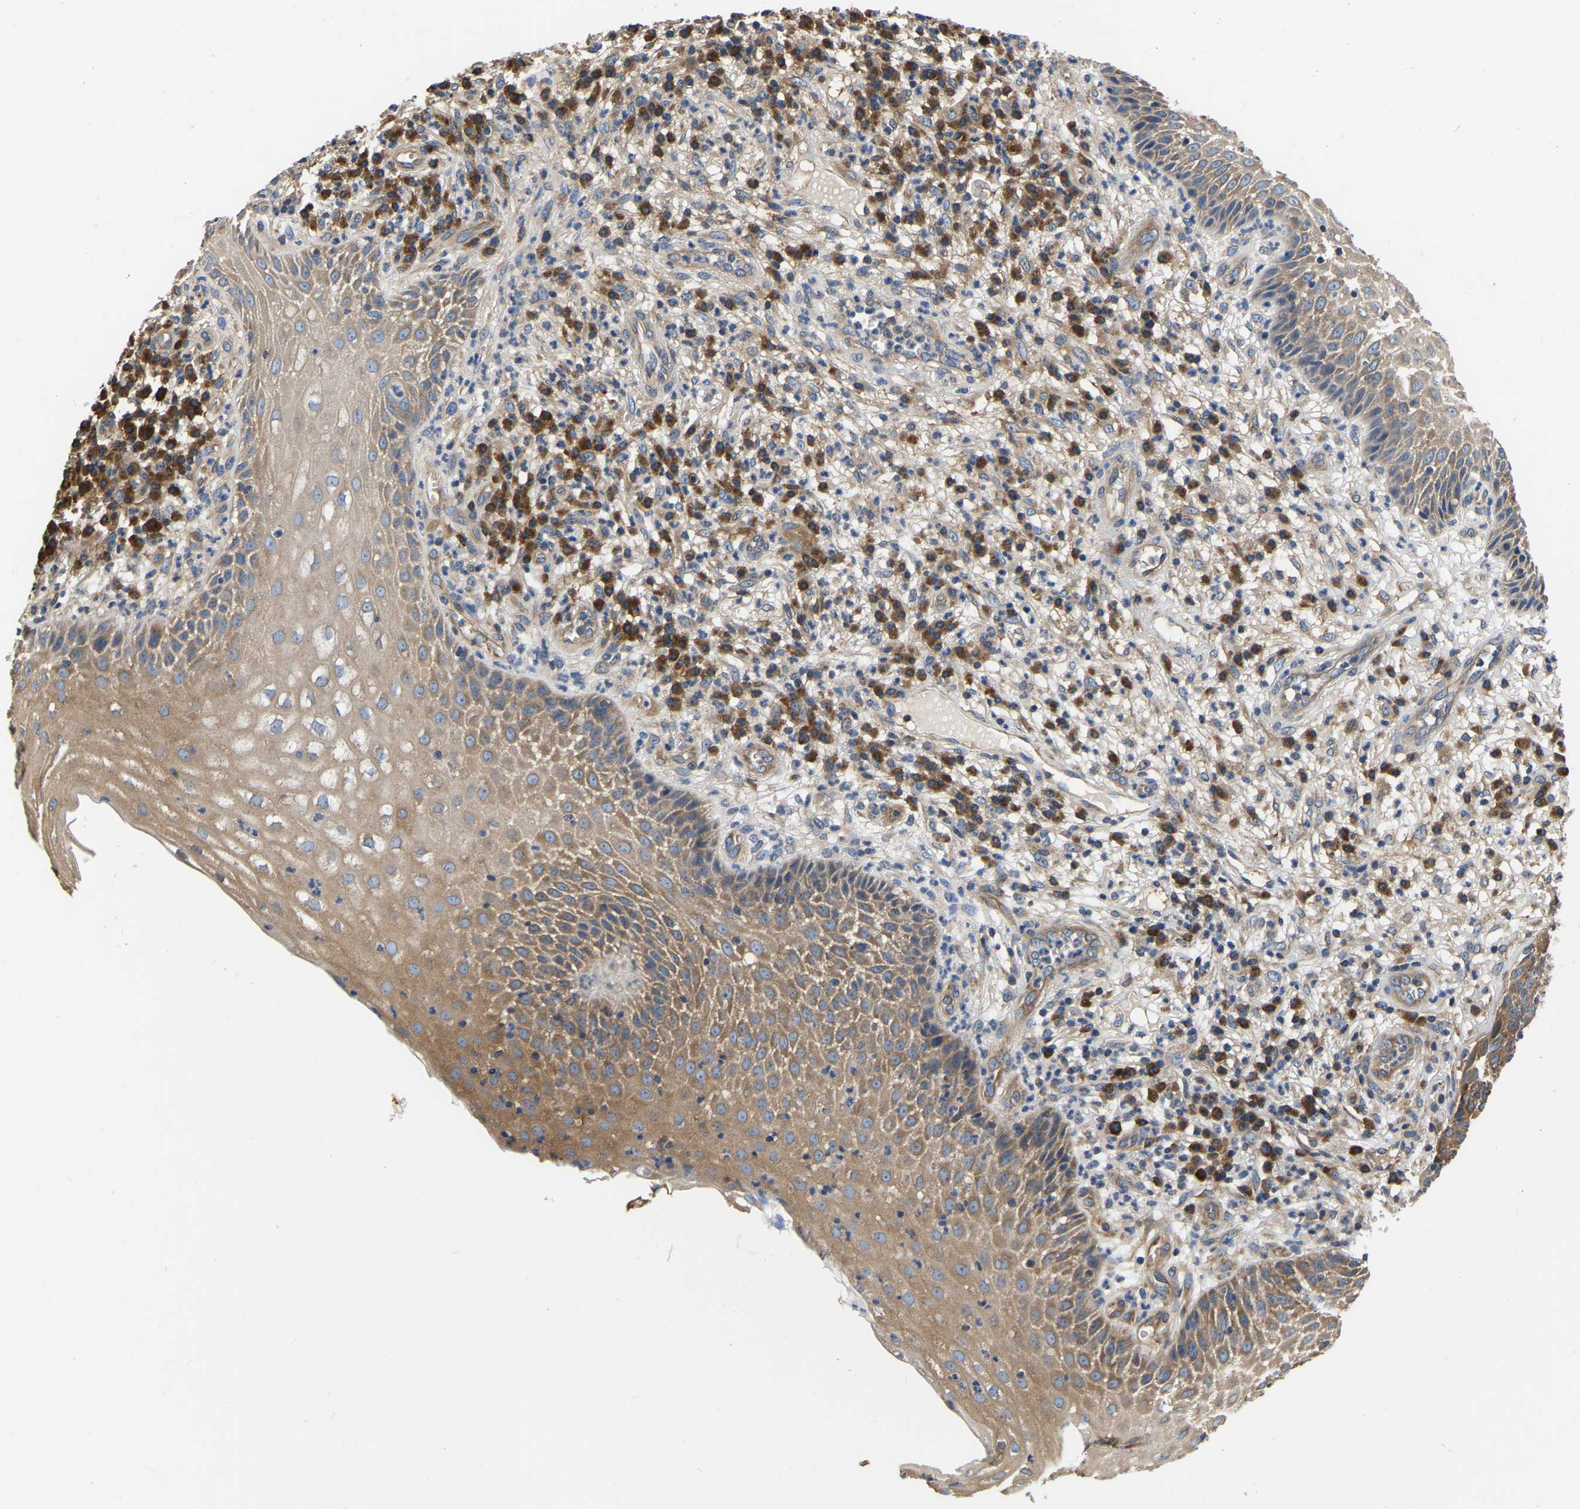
{"staining": {"intensity": "moderate", "quantity": ">75%", "location": "cytoplasmic/membranous"}, "tissue": "cervical cancer", "cell_type": "Tumor cells", "image_type": "cancer", "snomed": [{"axis": "morphology", "description": "Squamous cell carcinoma, NOS"}, {"axis": "topography", "description": "Cervix"}], "caption": "High-magnification brightfield microscopy of squamous cell carcinoma (cervical) stained with DAB (brown) and counterstained with hematoxylin (blue). tumor cells exhibit moderate cytoplasmic/membranous expression is identified in about>75% of cells.", "gene": "GARS1", "patient": {"sex": "female", "age": 34}}